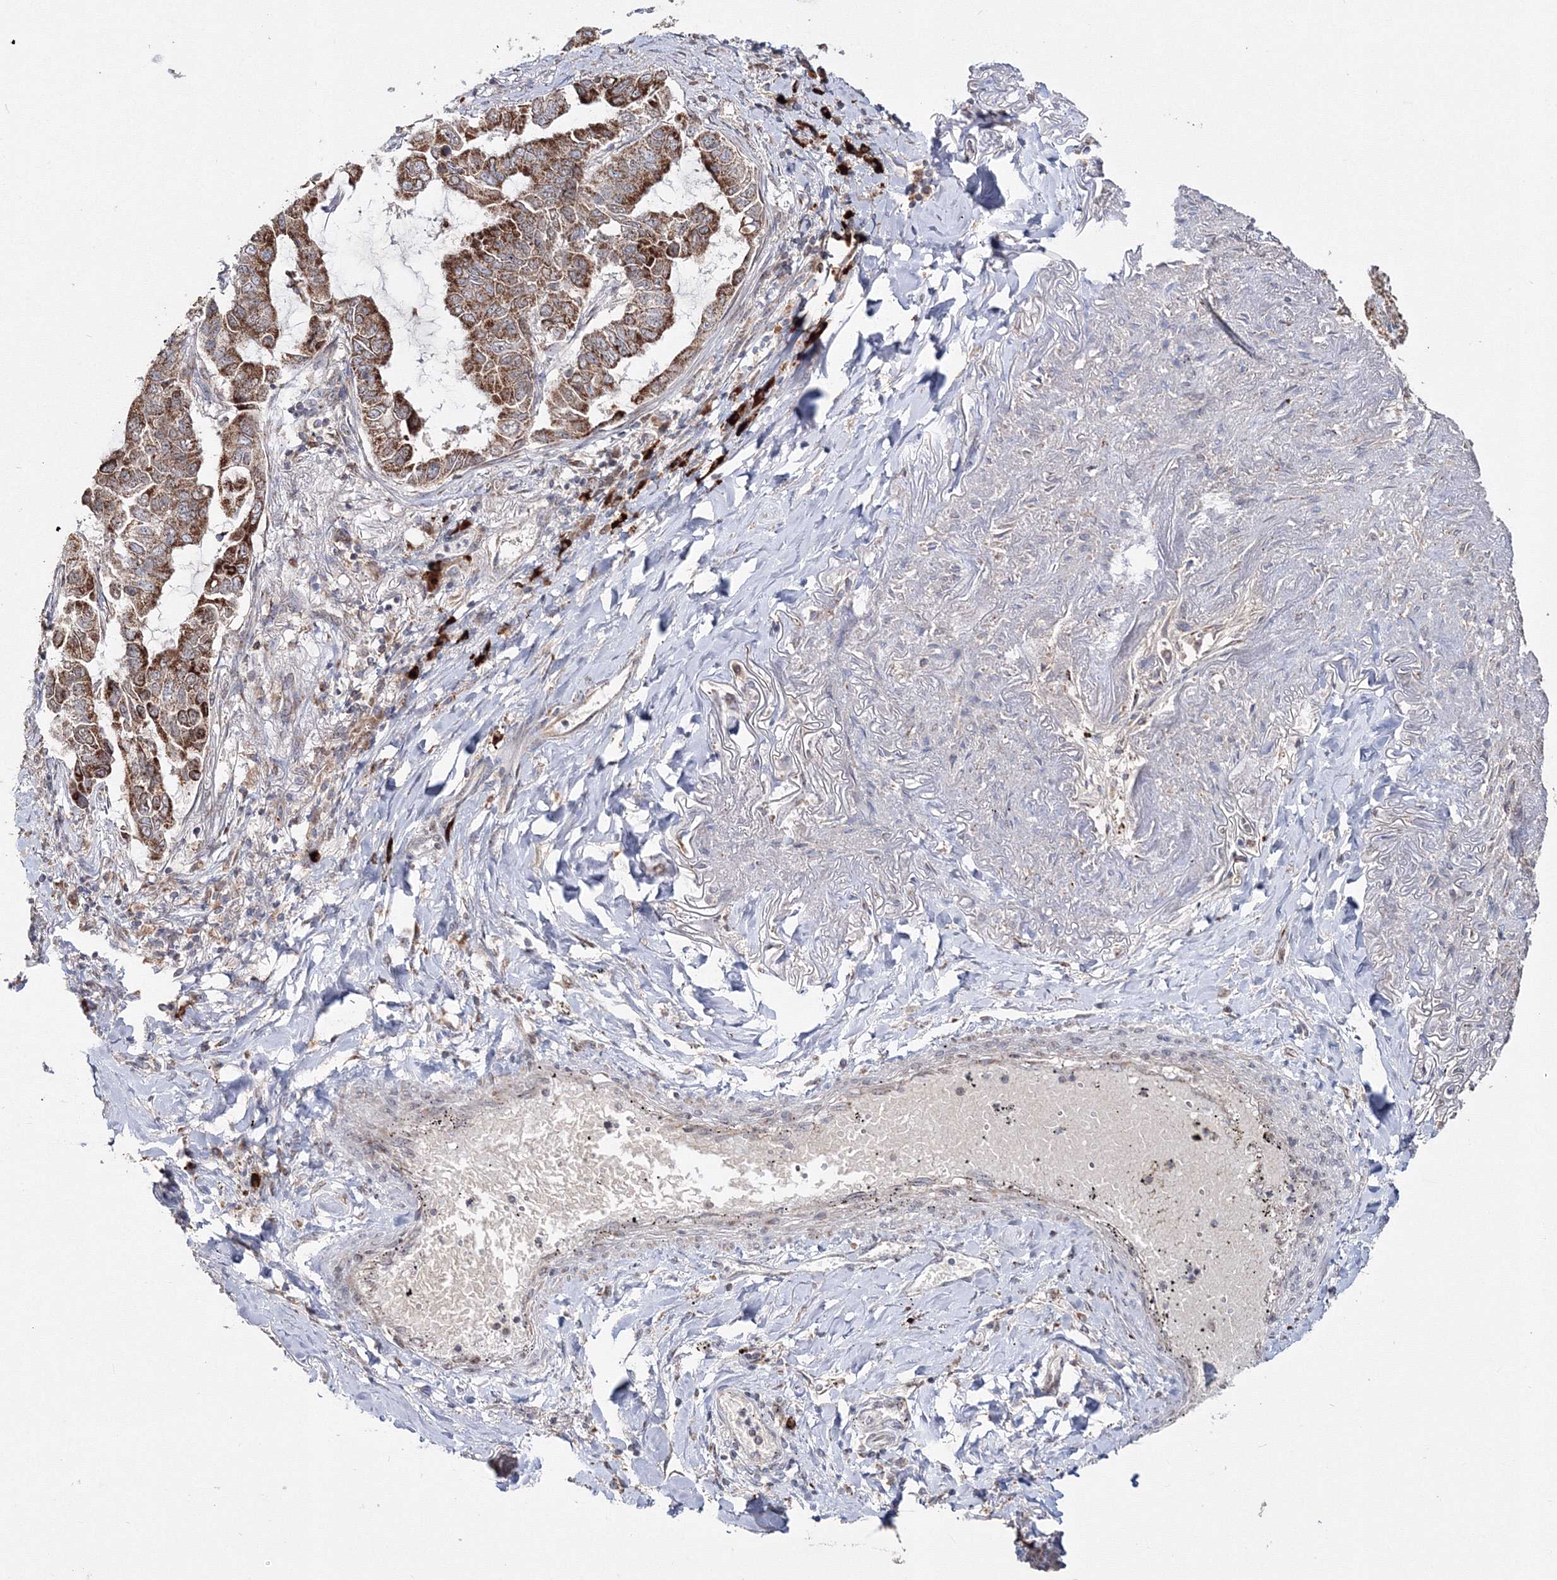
{"staining": {"intensity": "moderate", "quantity": ">75%", "location": "cytoplasmic/membranous"}, "tissue": "lung cancer", "cell_type": "Tumor cells", "image_type": "cancer", "snomed": [{"axis": "morphology", "description": "Adenocarcinoma, NOS"}, {"axis": "topography", "description": "Lung"}], "caption": "Lung cancer stained with a protein marker shows moderate staining in tumor cells.", "gene": "PEX13", "patient": {"sex": "male", "age": 64}}